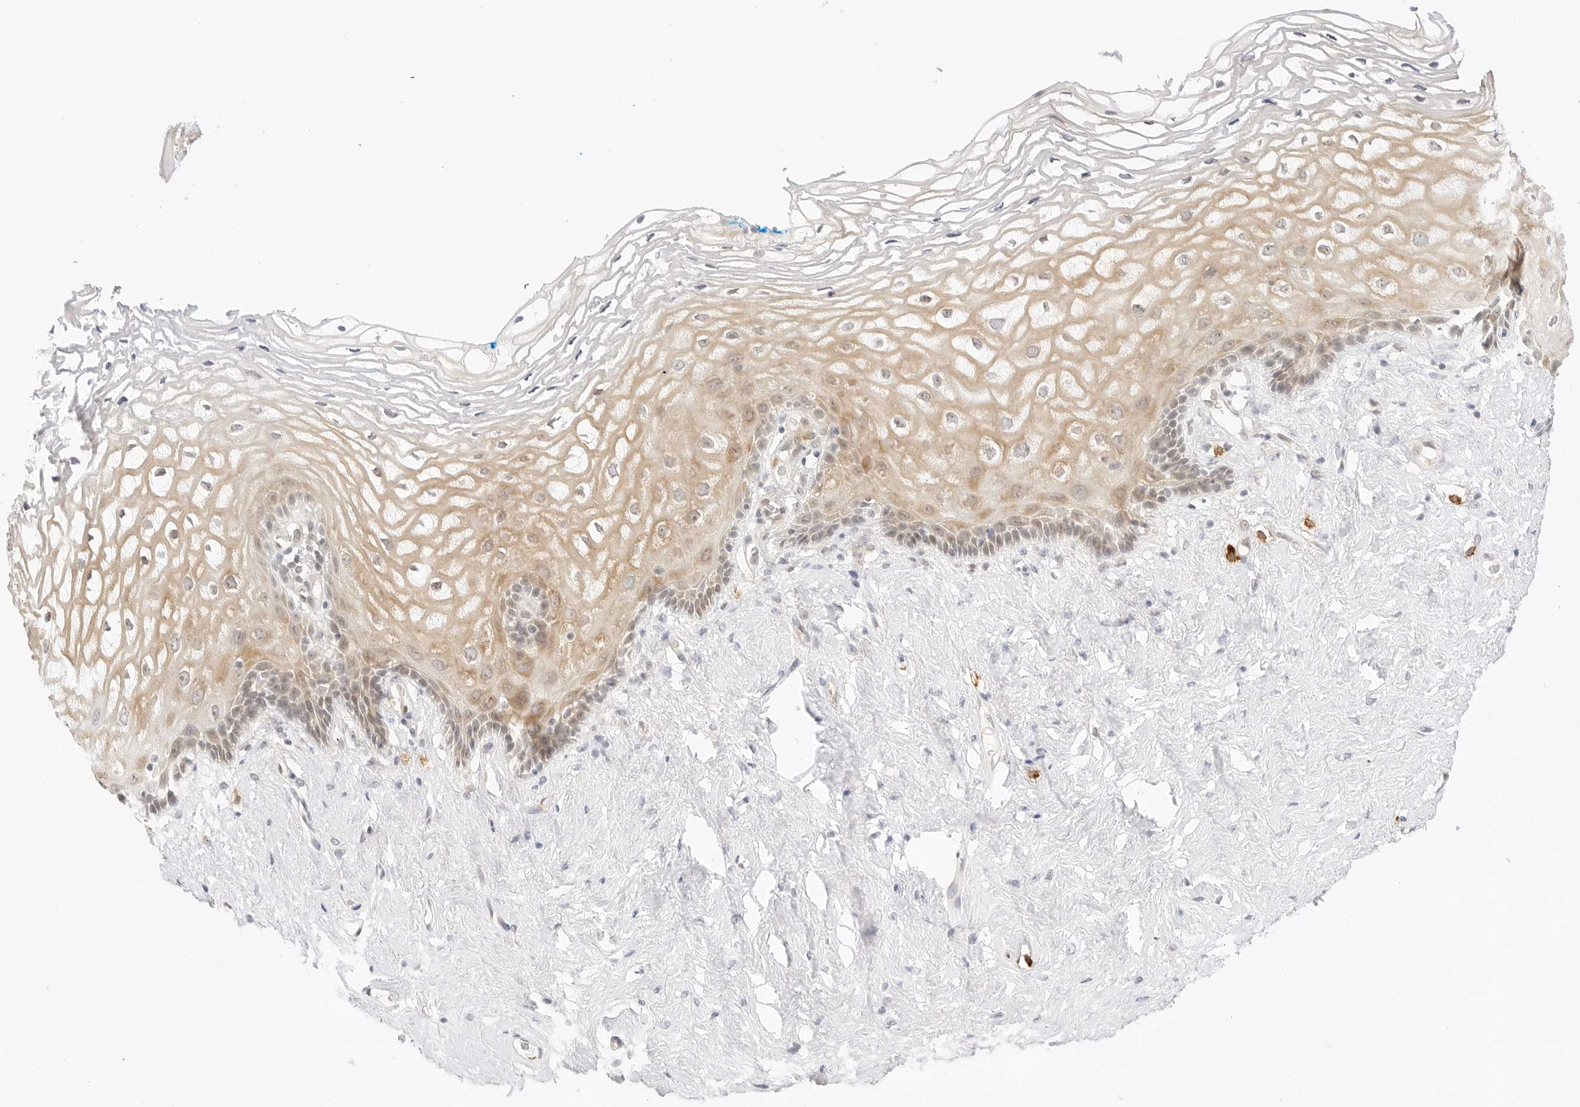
{"staining": {"intensity": "moderate", "quantity": "<25%", "location": "cytoplasmic/membranous,nuclear"}, "tissue": "vagina", "cell_type": "Squamous epithelial cells", "image_type": "normal", "snomed": [{"axis": "morphology", "description": "Normal tissue, NOS"}, {"axis": "morphology", "description": "Adenocarcinoma, NOS"}, {"axis": "topography", "description": "Rectum"}, {"axis": "topography", "description": "Vagina"}], "caption": "Immunohistochemical staining of normal human vagina displays low levels of moderate cytoplasmic/membranous,nuclear staining in approximately <25% of squamous epithelial cells. The staining was performed using DAB (3,3'-diaminobenzidine), with brown indicating positive protein expression. Nuclei are stained blue with hematoxylin.", "gene": "TEKT2", "patient": {"sex": "female", "age": 71}}